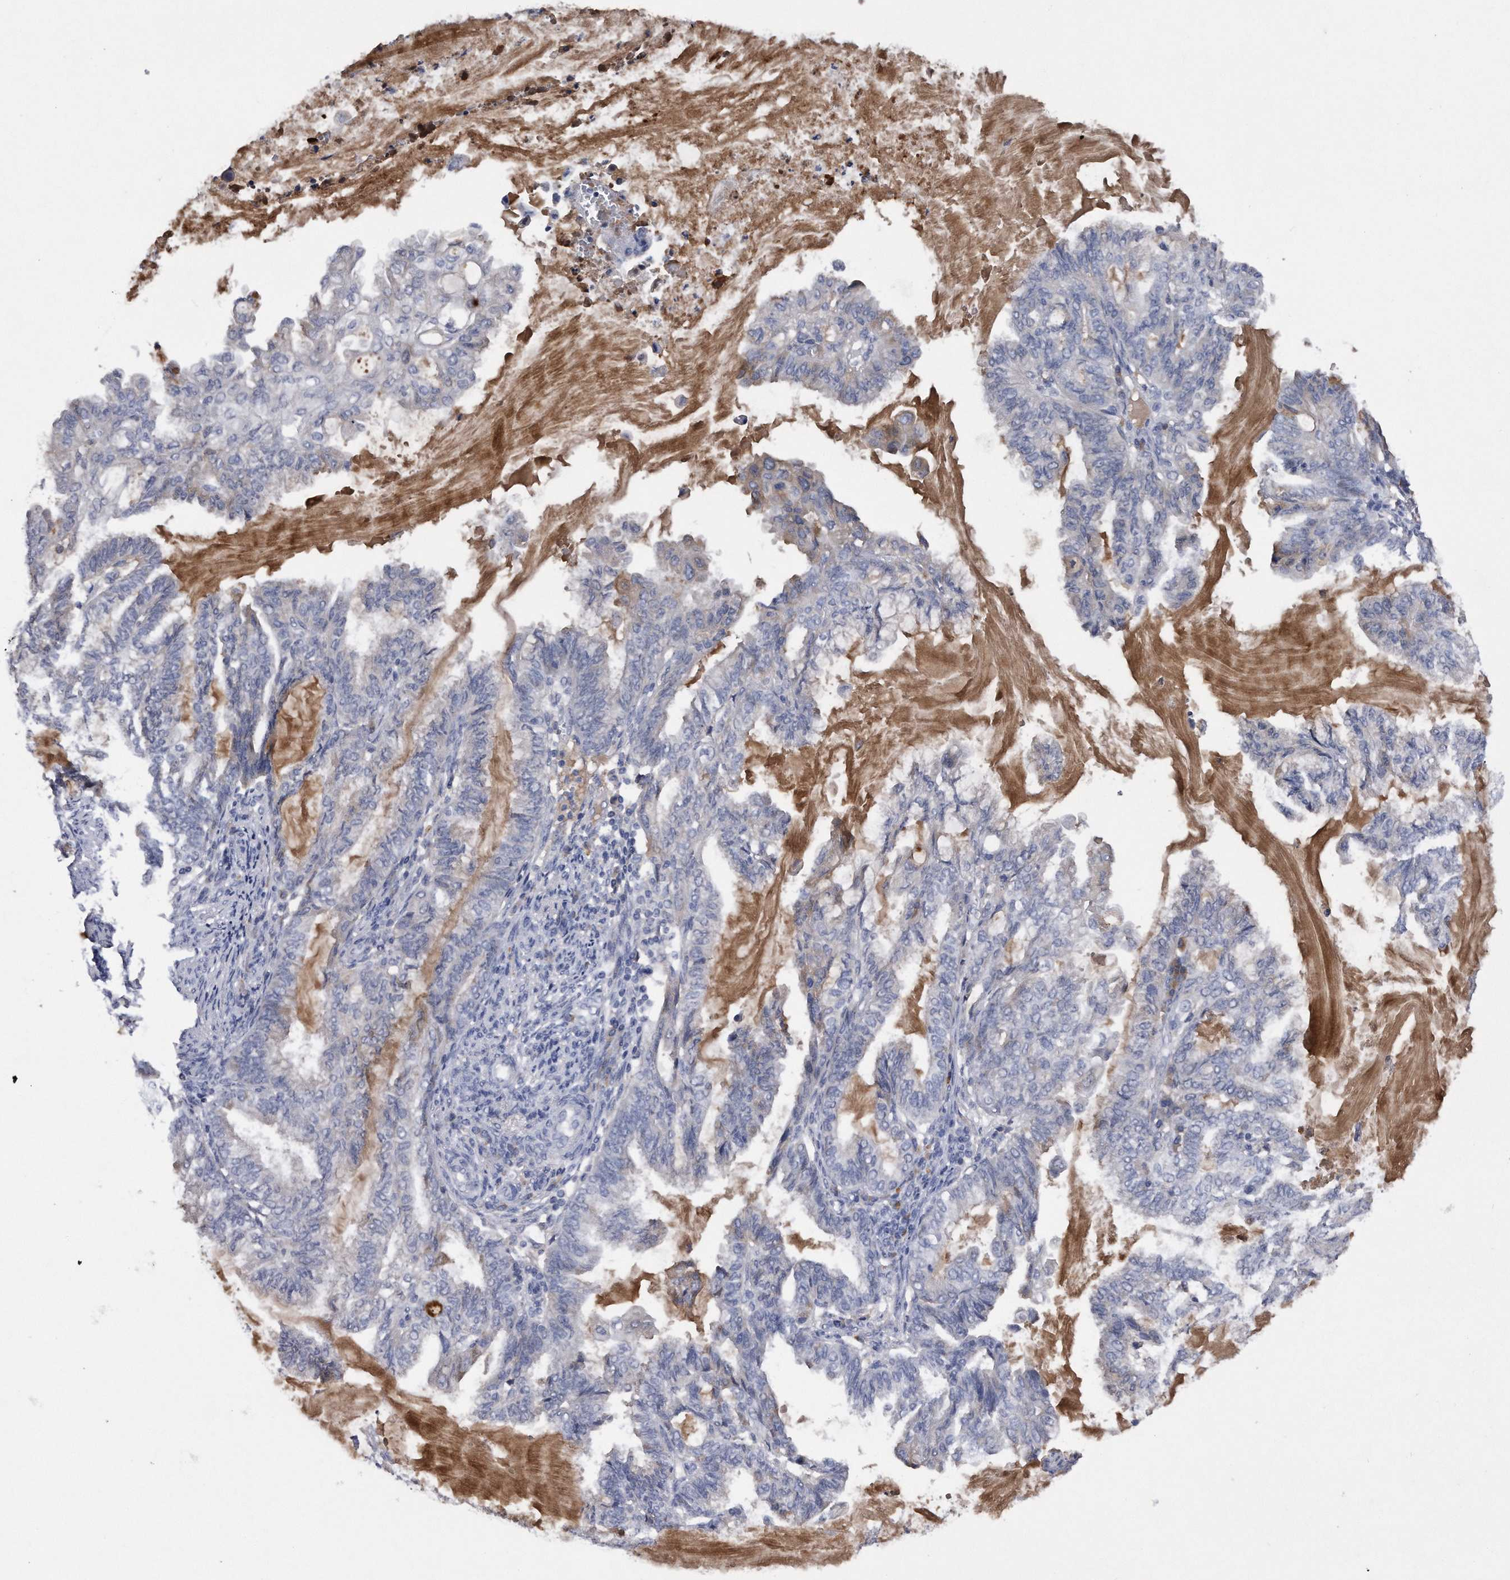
{"staining": {"intensity": "negative", "quantity": "none", "location": "none"}, "tissue": "endometrial cancer", "cell_type": "Tumor cells", "image_type": "cancer", "snomed": [{"axis": "morphology", "description": "Adenocarcinoma, NOS"}, {"axis": "topography", "description": "Endometrium"}], "caption": "This is a image of immunohistochemistry staining of endometrial cancer (adenocarcinoma), which shows no positivity in tumor cells.", "gene": "ASNS", "patient": {"sex": "female", "age": 86}}